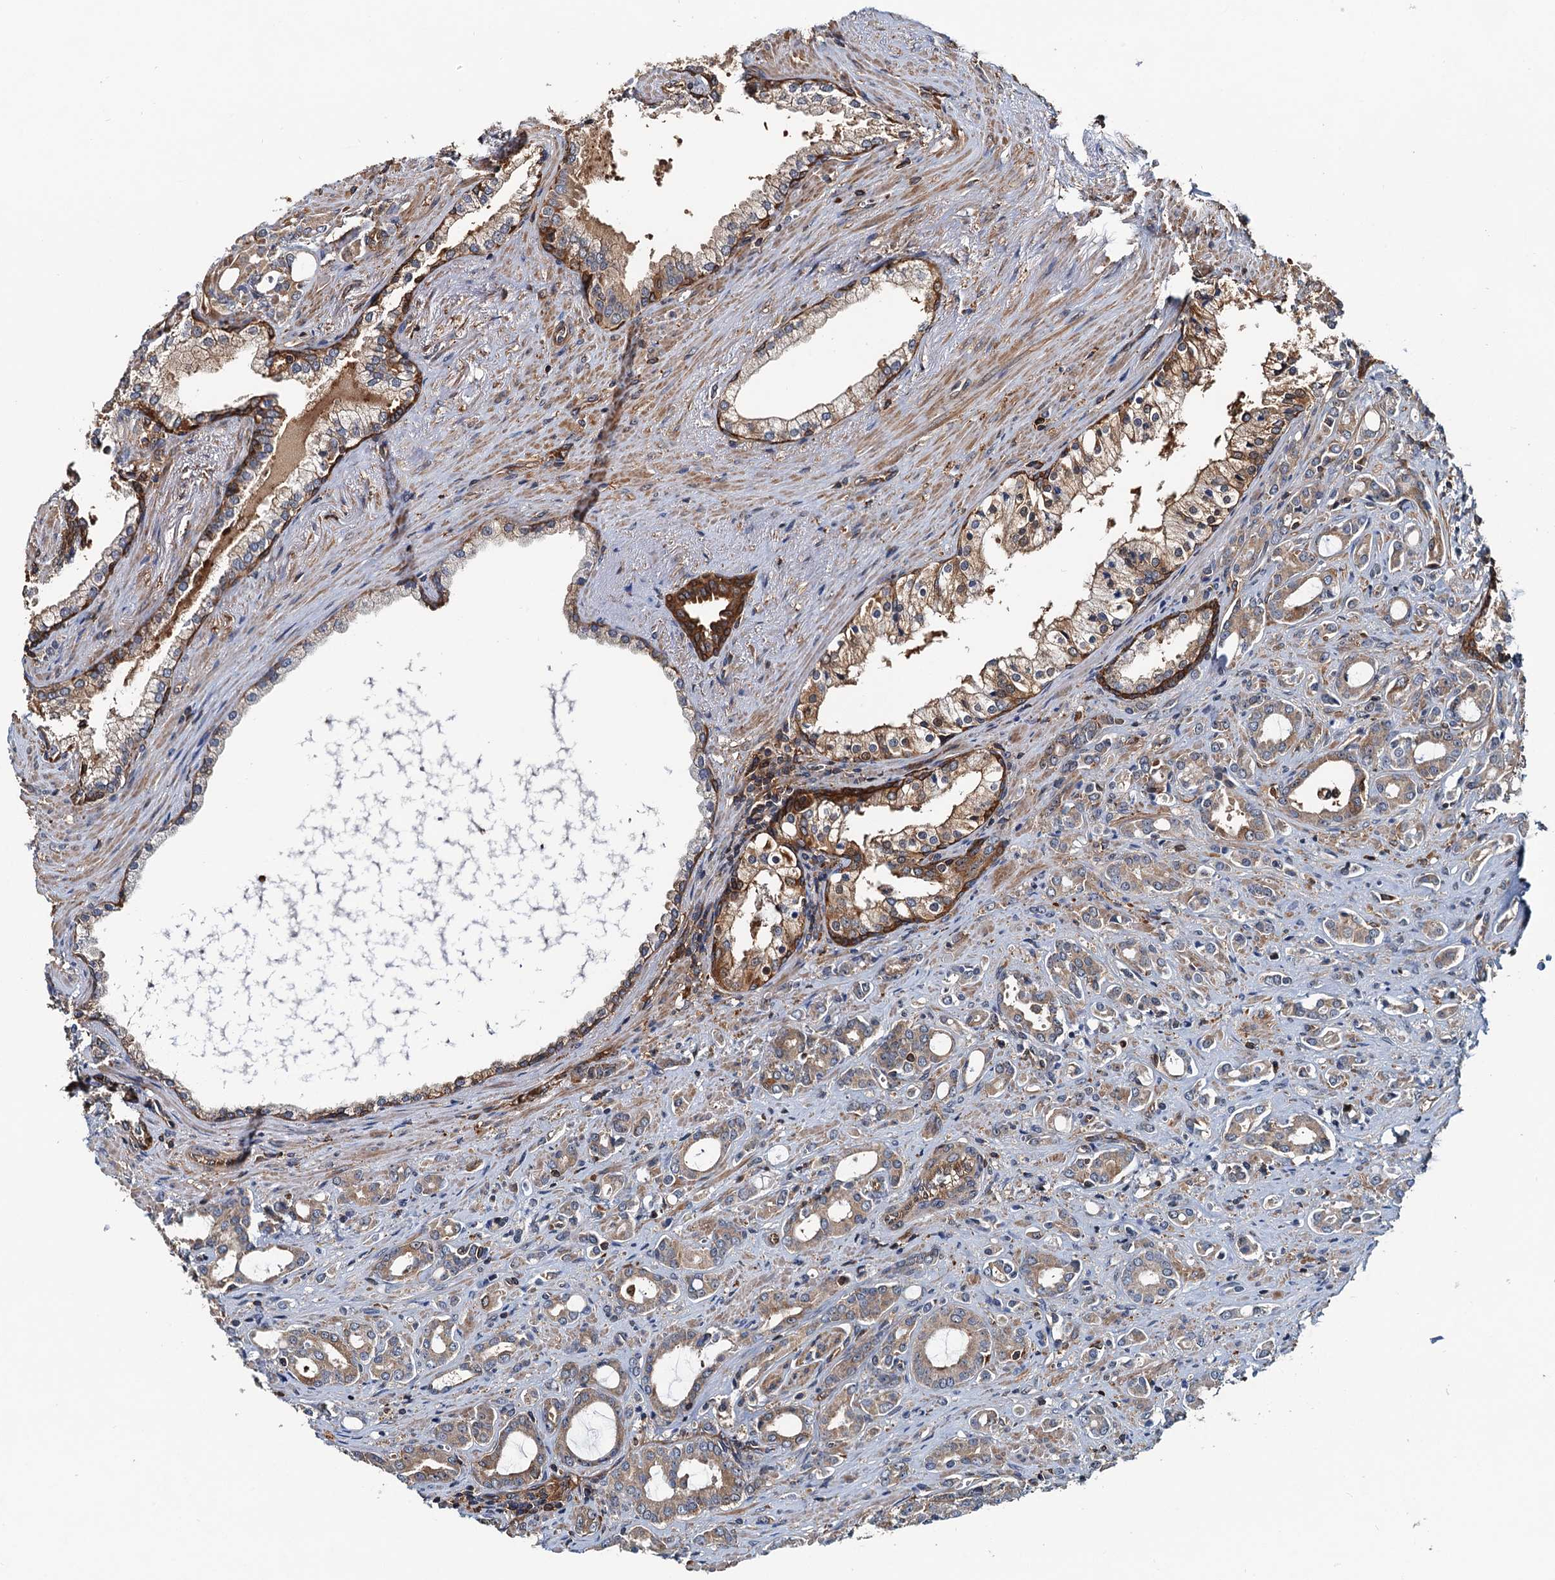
{"staining": {"intensity": "moderate", "quantity": ">75%", "location": "cytoplasmic/membranous"}, "tissue": "prostate cancer", "cell_type": "Tumor cells", "image_type": "cancer", "snomed": [{"axis": "morphology", "description": "Adenocarcinoma, High grade"}, {"axis": "topography", "description": "Prostate"}], "caption": "Immunohistochemistry image of human adenocarcinoma (high-grade) (prostate) stained for a protein (brown), which exhibits medium levels of moderate cytoplasmic/membranous positivity in approximately >75% of tumor cells.", "gene": "USP6NL", "patient": {"sex": "male", "age": 72}}